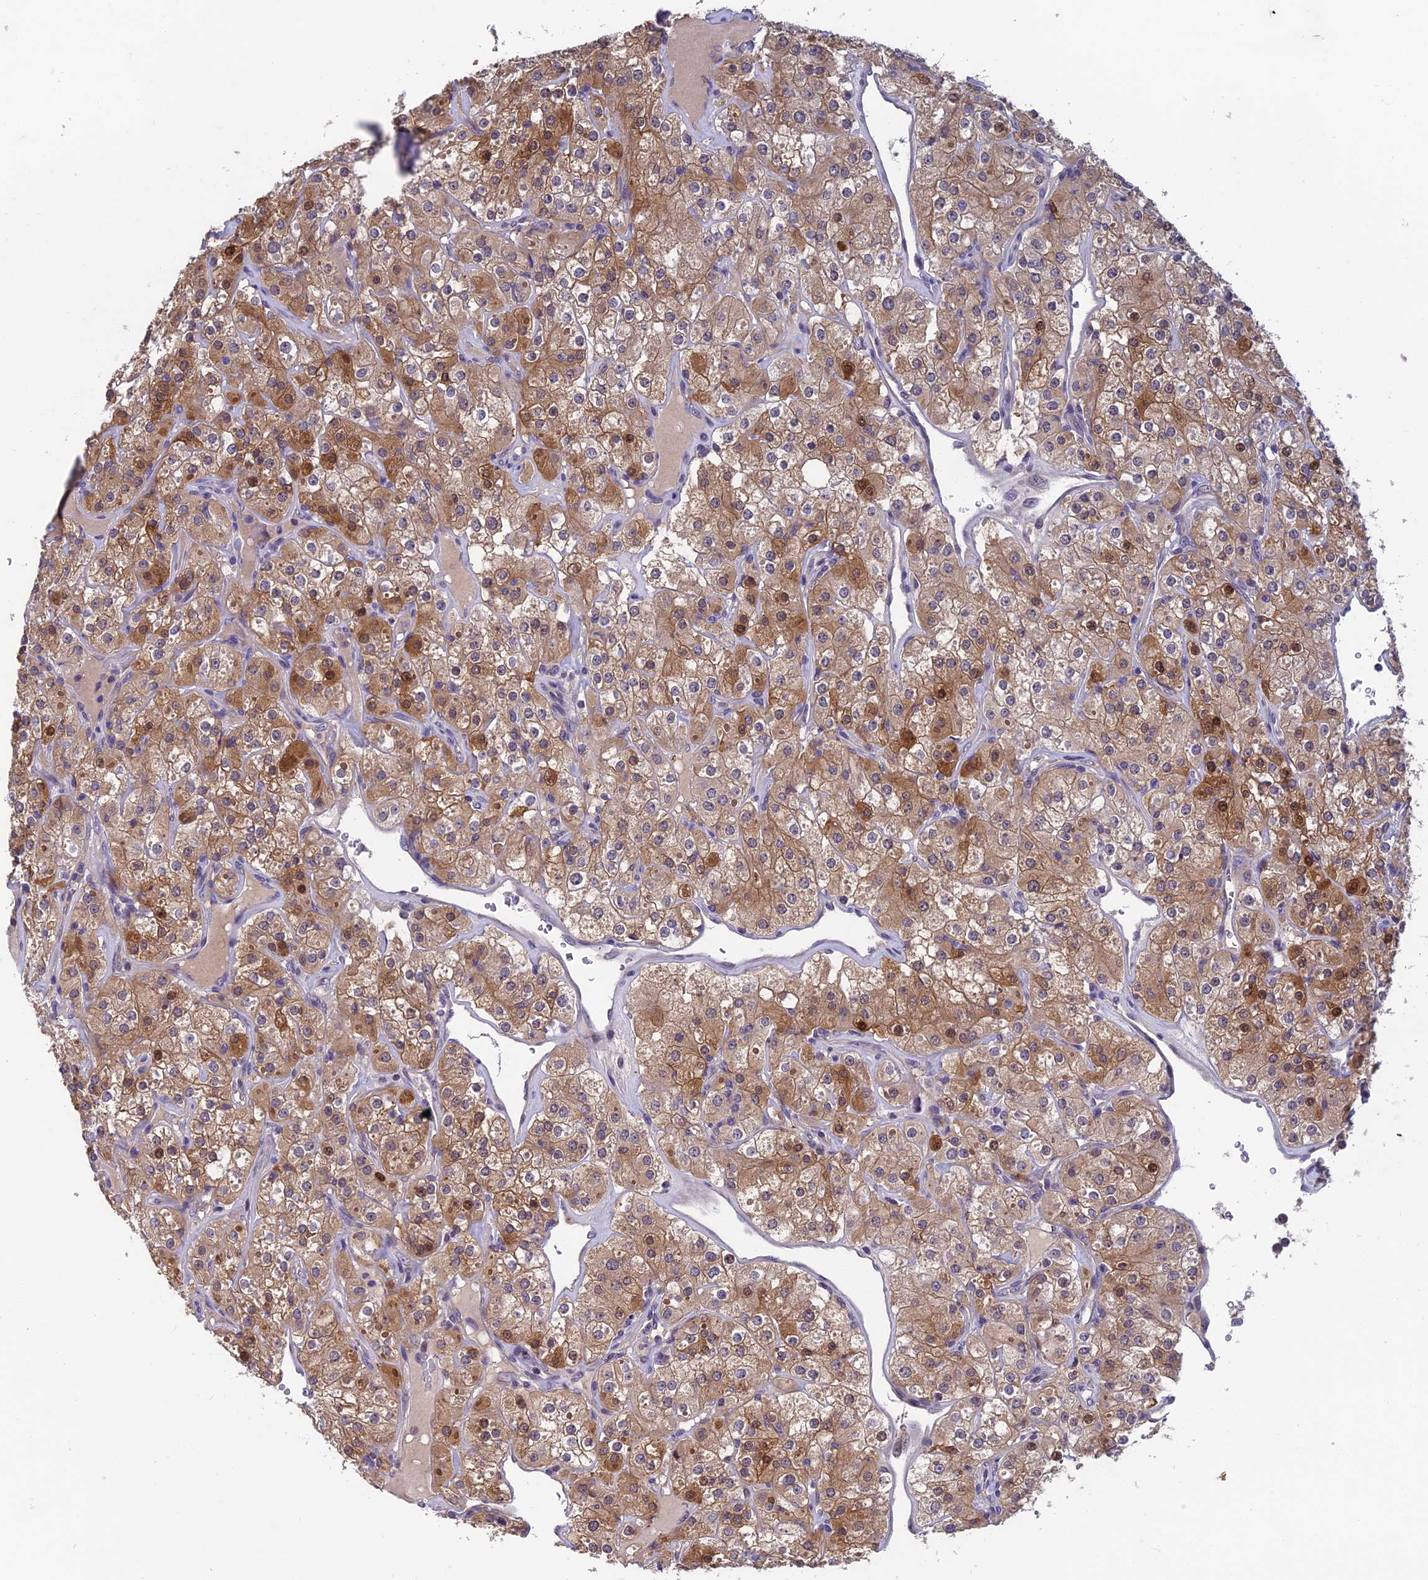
{"staining": {"intensity": "moderate", "quantity": ">75%", "location": "cytoplasmic/membranous"}, "tissue": "renal cancer", "cell_type": "Tumor cells", "image_type": "cancer", "snomed": [{"axis": "morphology", "description": "Adenocarcinoma, NOS"}, {"axis": "topography", "description": "Kidney"}], "caption": "The photomicrograph displays staining of renal adenocarcinoma, revealing moderate cytoplasmic/membranous protein positivity (brown color) within tumor cells.", "gene": "HECA", "patient": {"sex": "male", "age": 77}}